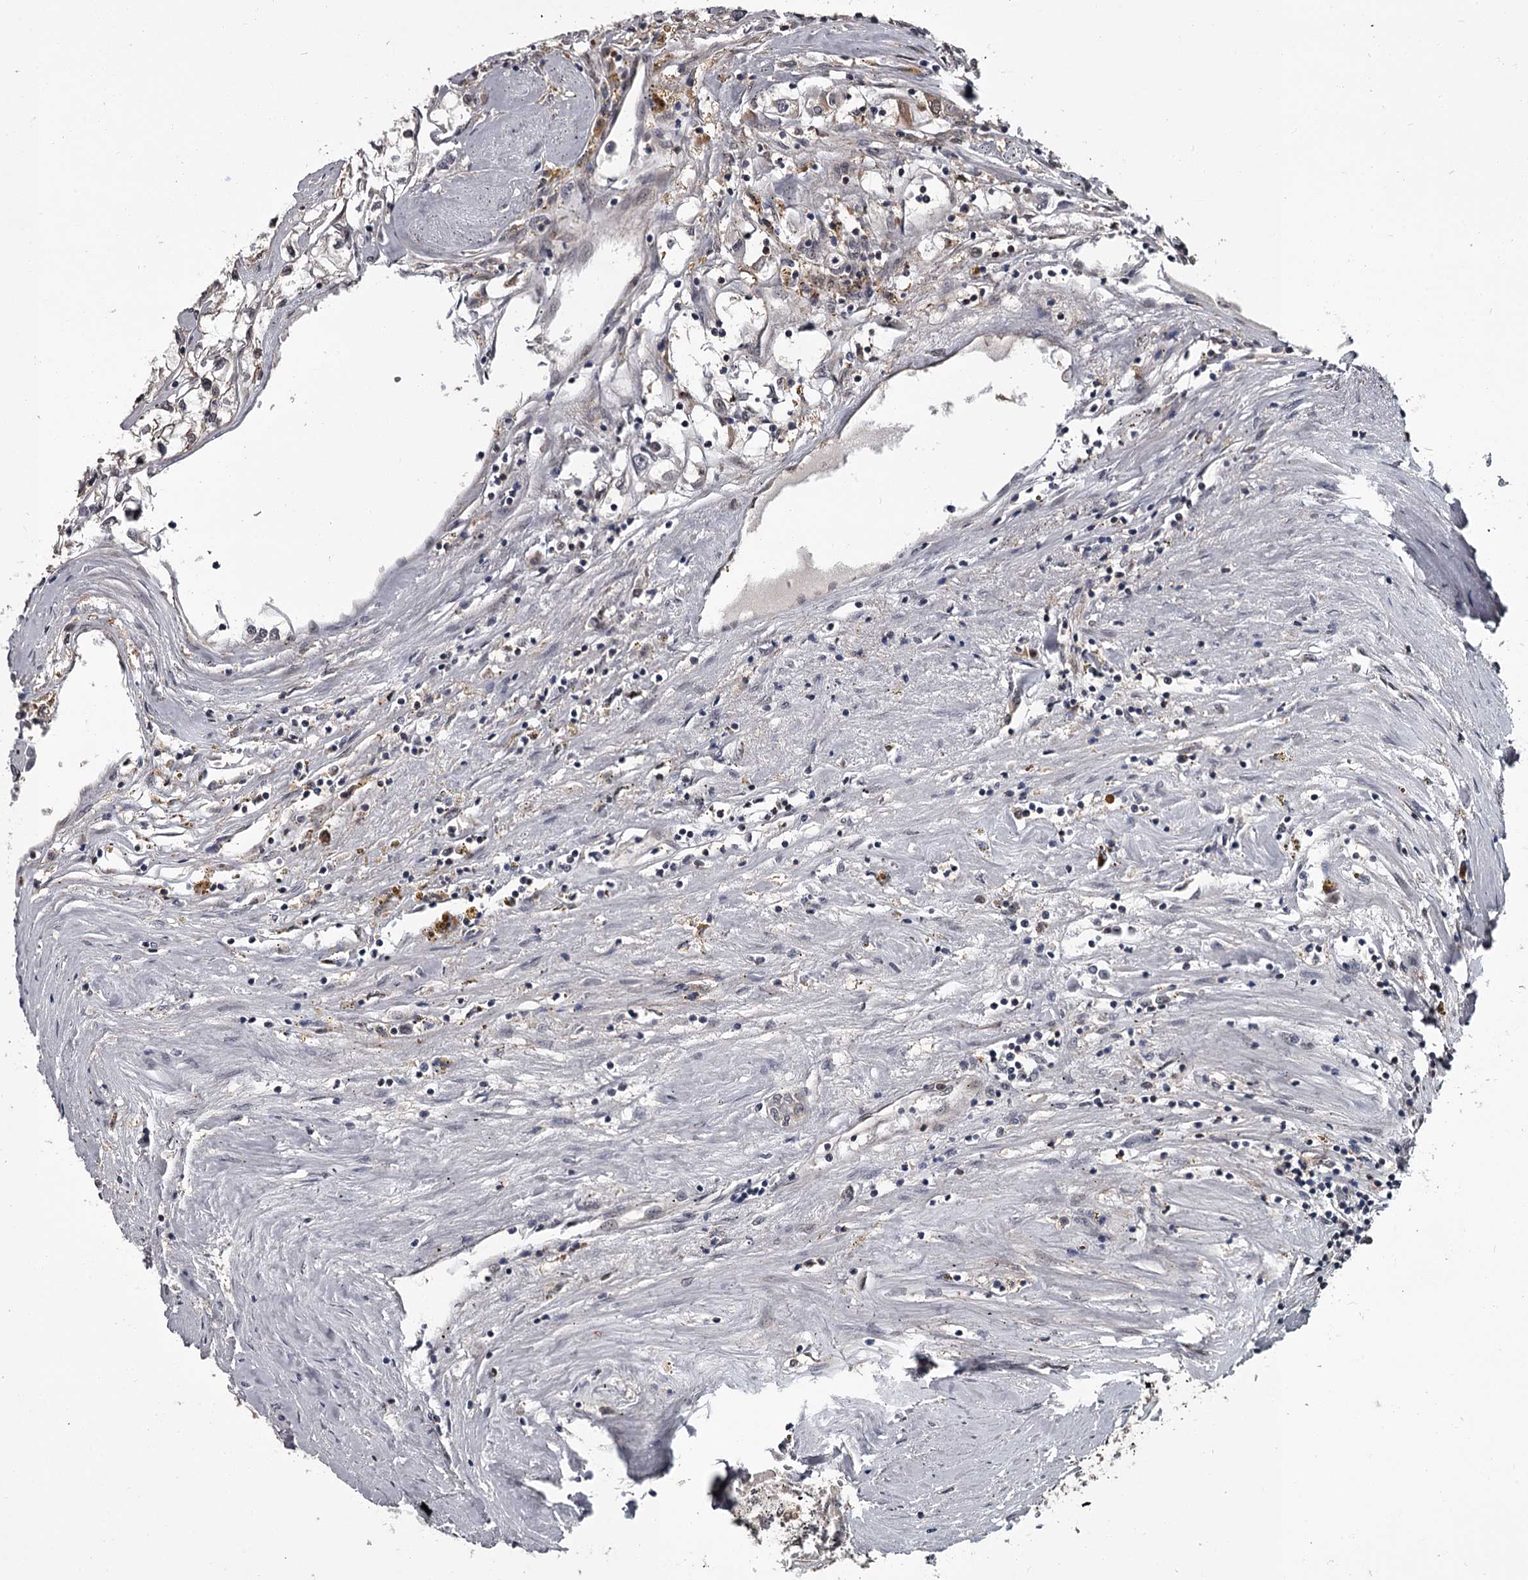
{"staining": {"intensity": "weak", "quantity": "<25%", "location": "cytoplasmic/membranous"}, "tissue": "renal cancer", "cell_type": "Tumor cells", "image_type": "cancer", "snomed": [{"axis": "morphology", "description": "Adenocarcinoma, NOS"}, {"axis": "topography", "description": "Kidney"}], "caption": "DAB (3,3'-diaminobenzidine) immunohistochemical staining of renal cancer (adenocarcinoma) reveals no significant expression in tumor cells.", "gene": "DAO", "patient": {"sex": "male", "age": 56}}